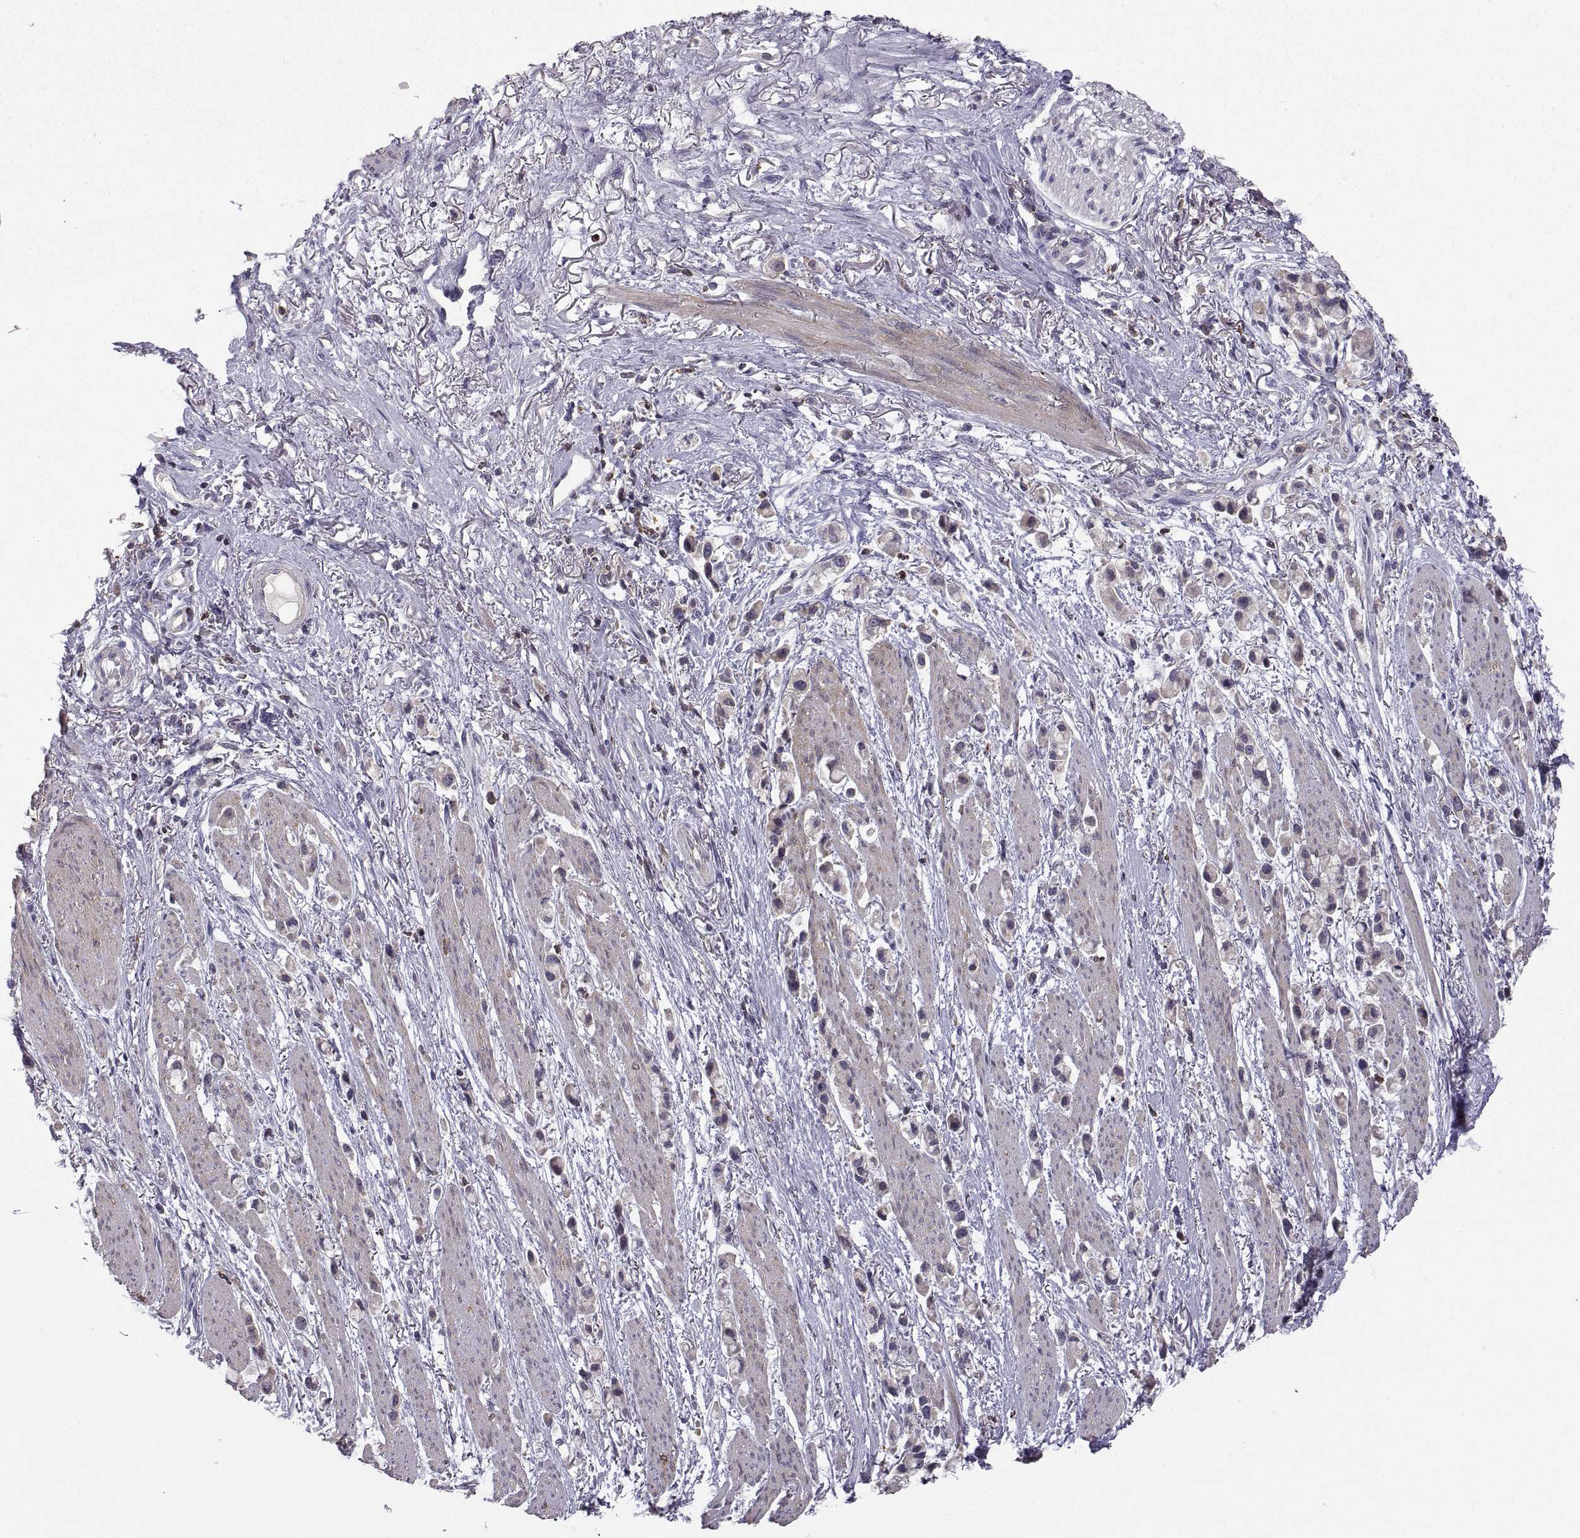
{"staining": {"intensity": "negative", "quantity": "none", "location": "none"}, "tissue": "stomach cancer", "cell_type": "Tumor cells", "image_type": "cancer", "snomed": [{"axis": "morphology", "description": "Adenocarcinoma, NOS"}, {"axis": "topography", "description": "Stomach"}], "caption": "DAB immunohistochemical staining of stomach adenocarcinoma displays no significant staining in tumor cells. The staining was performed using DAB to visualize the protein expression in brown, while the nuclei were stained in blue with hematoxylin (Magnification: 20x).", "gene": "EZR", "patient": {"sex": "female", "age": 81}}